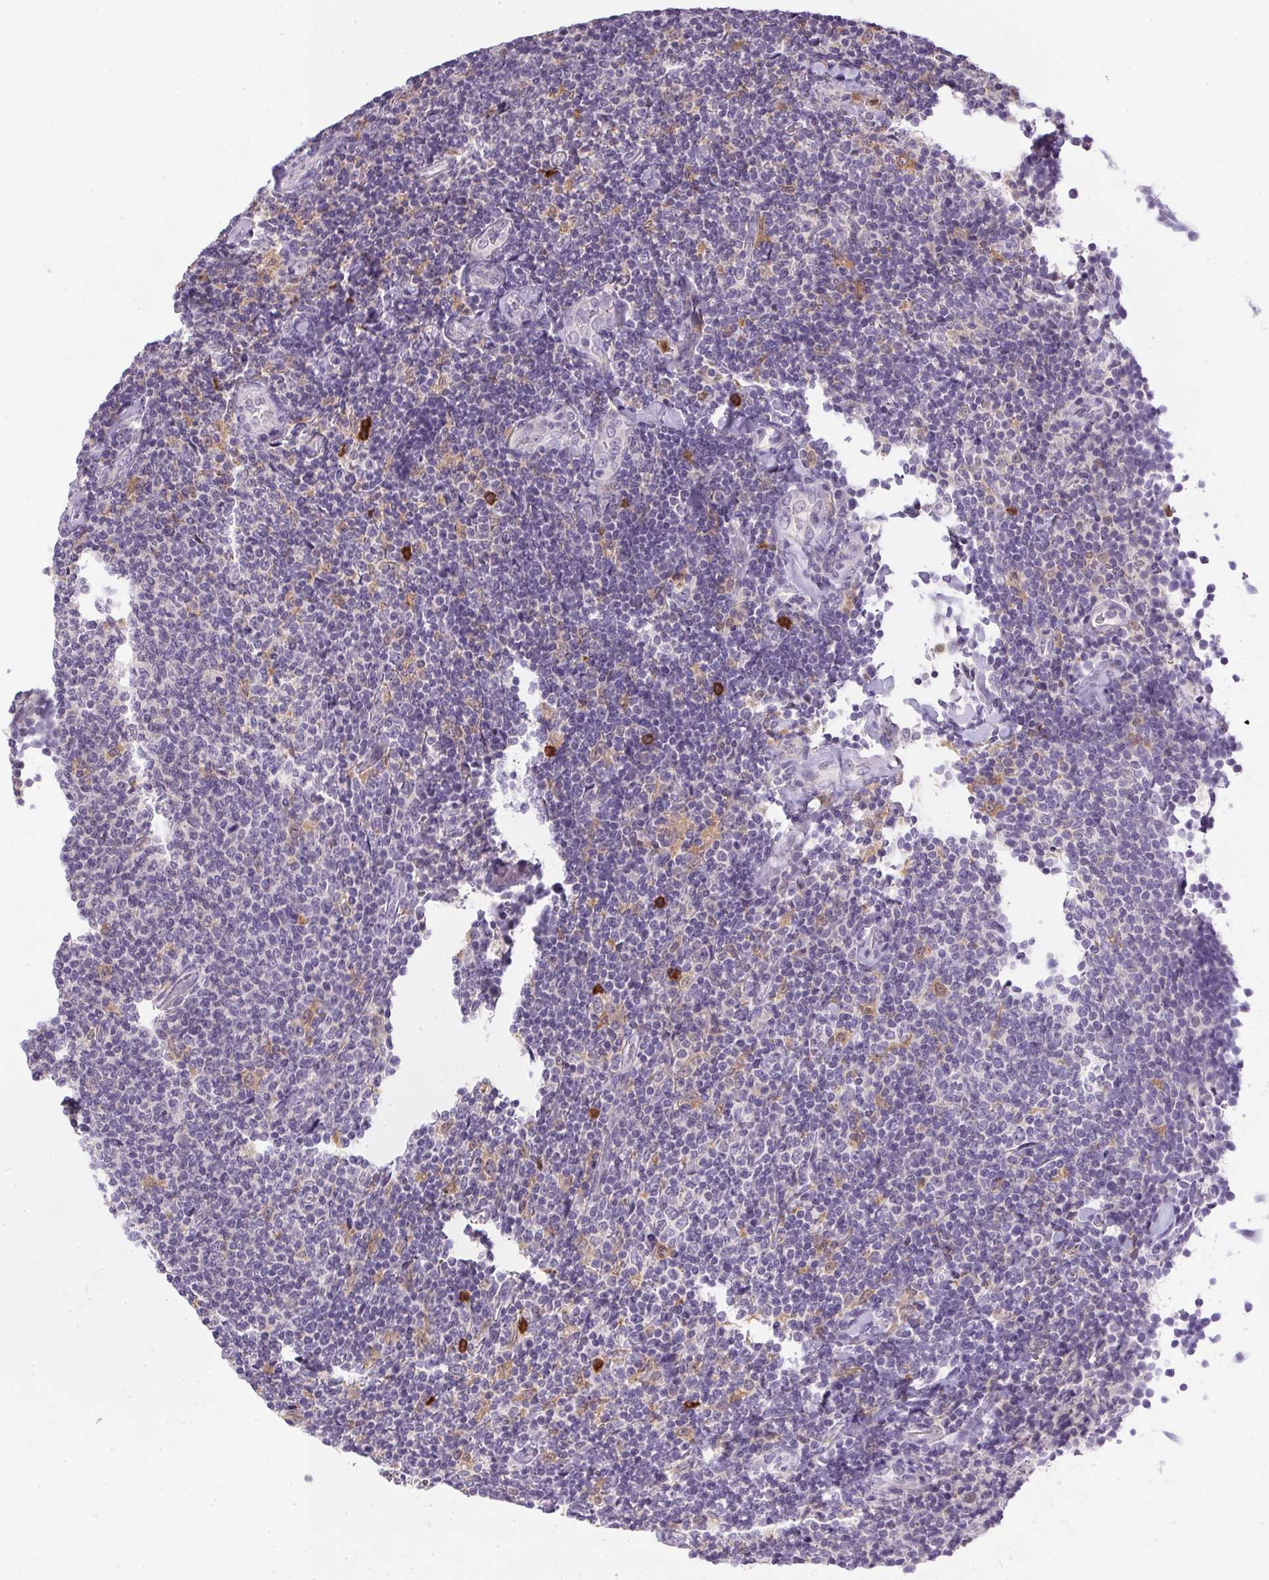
{"staining": {"intensity": "negative", "quantity": "none", "location": "none"}, "tissue": "lymphoma", "cell_type": "Tumor cells", "image_type": "cancer", "snomed": [{"axis": "morphology", "description": "Malignant lymphoma, non-Hodgkin's type, Low grade"}, {"axis": "topography", "description": "Lymph node"}], "caption": "The histopathology image shows no significant expression in tumor cells of lymphoma. (Brightfield microscopy of DAB immunohistochemistry at high magnification).", "gene": "DNAJC5G", "patient": {"sex": "male", "age": 52}}